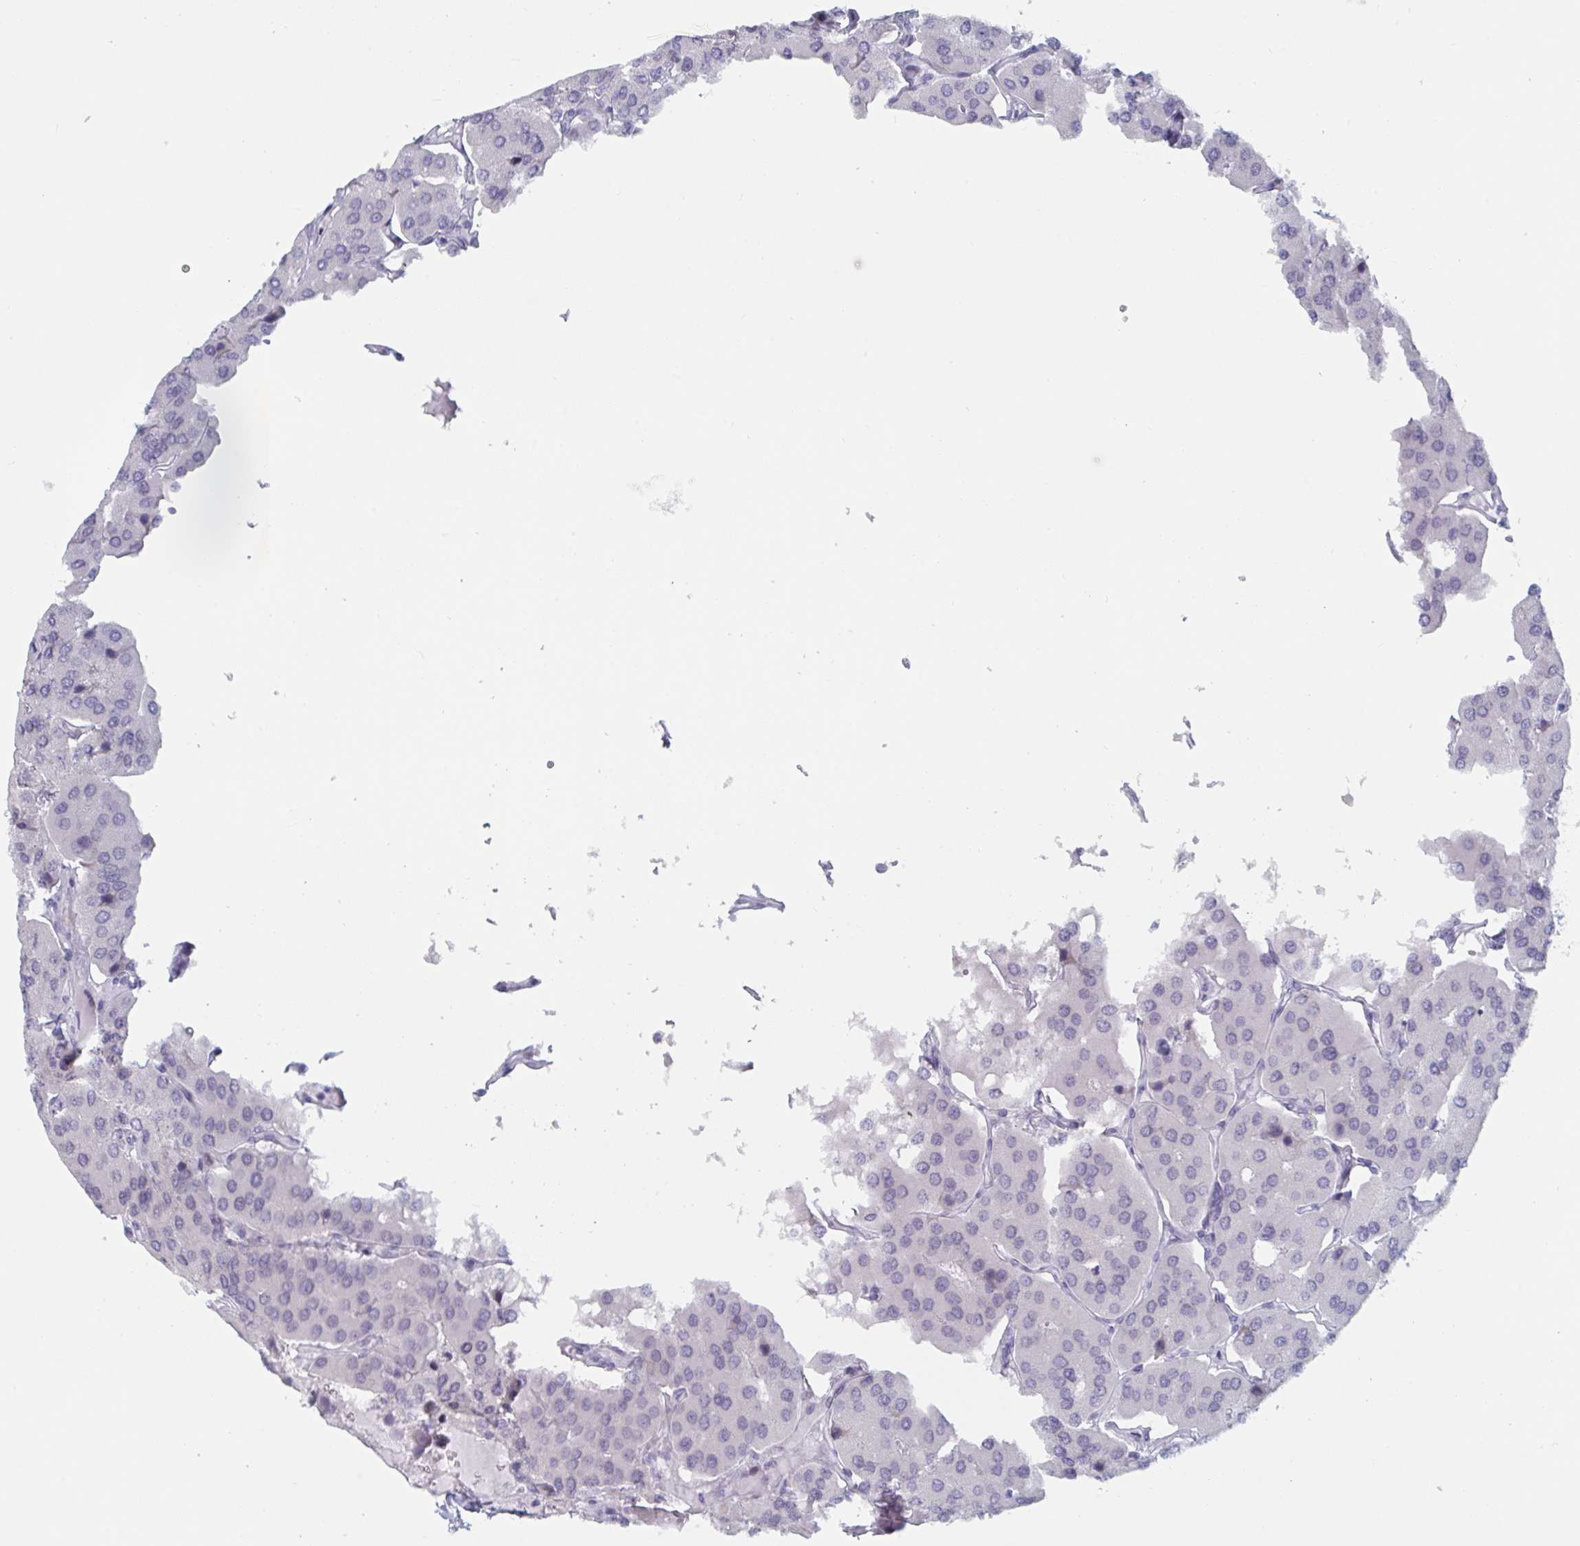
{"staining": {"intensity": "negative", "quantity": "none", "location": "none"}, "tissue": "parathyroid gland", "cell_type": "Glandular cells", "image_type": "normal", "snomed": [{"axis": "morphology", "description": "Normal tissue, NOS"}, {"axis": "morphology", "description": "Adenoma, NOS"}, {"axis": "topography", "description": "Parathyroid gland"}], "caption": "Micrograph shows no significant protein expression in glandular cells of unremarkable parathyroid gland. The staining was performed using DAB (3,3'-diaminobenzidine) to visualize the protein expression in brown, while the nuclei were stained in blue with hematoxylin (Magnification: 20x).", "gene": "NR1H2", "patient": {"sex": "female", "age": 86}}